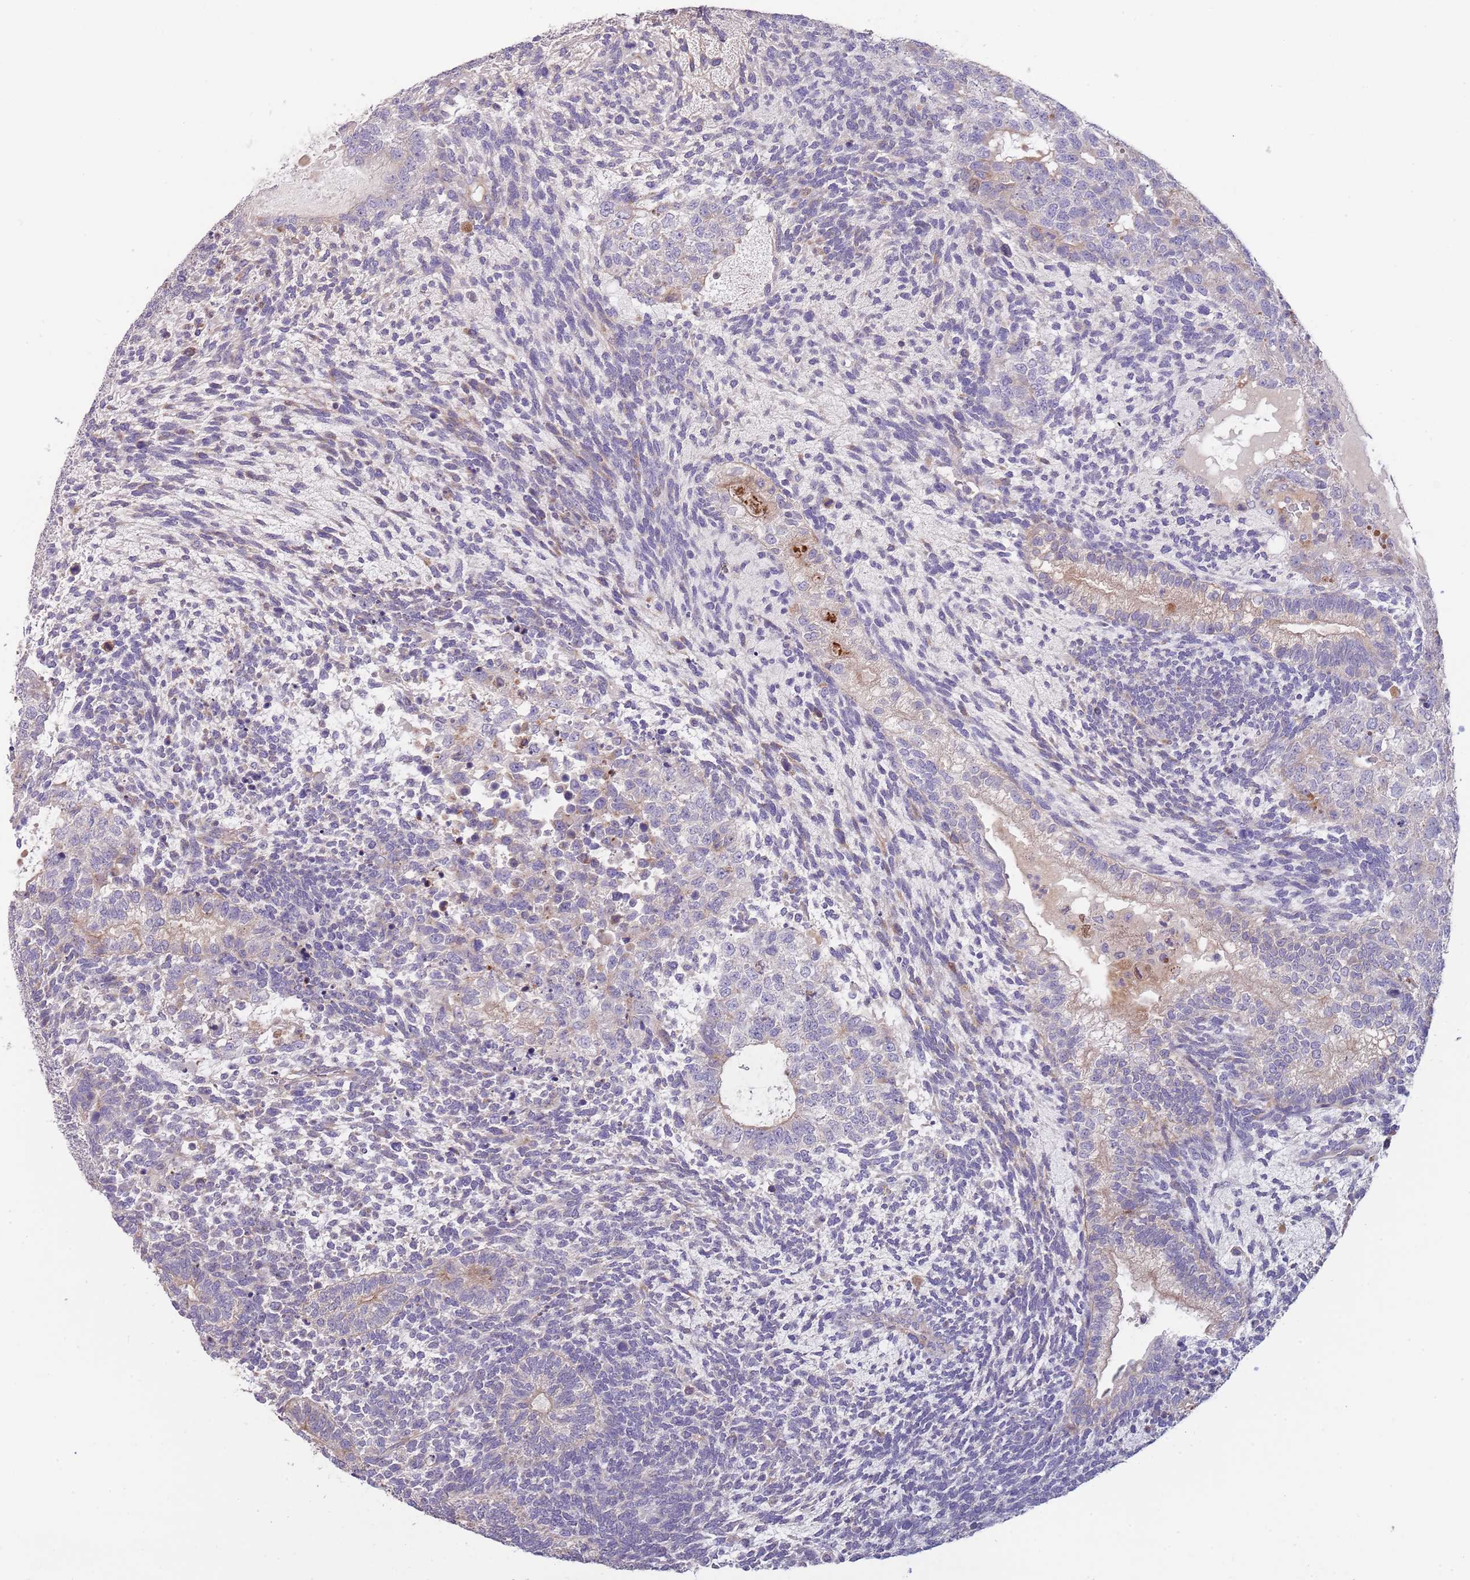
{"staining": {"intensity": "weak", "quantity": "<25%", "location": "cytoplasmic/membranous"}, "tissue": "testis cancer", "cell_type": "Tumor cells", "image_type": "cancer", "snomed": [{"axis": "morphology", "description": "Carcinoma, Embryonal, NOS"}, {"axis": "topography", "description": "Testis"}], "caption": "Protein analysis of testis embryonal carcinoma demonstrates no significant staining in tumor cells. Nuclei are stained in blue.", "gene": "SUSD1", "patient": {"sex": "male", "age": 23}}